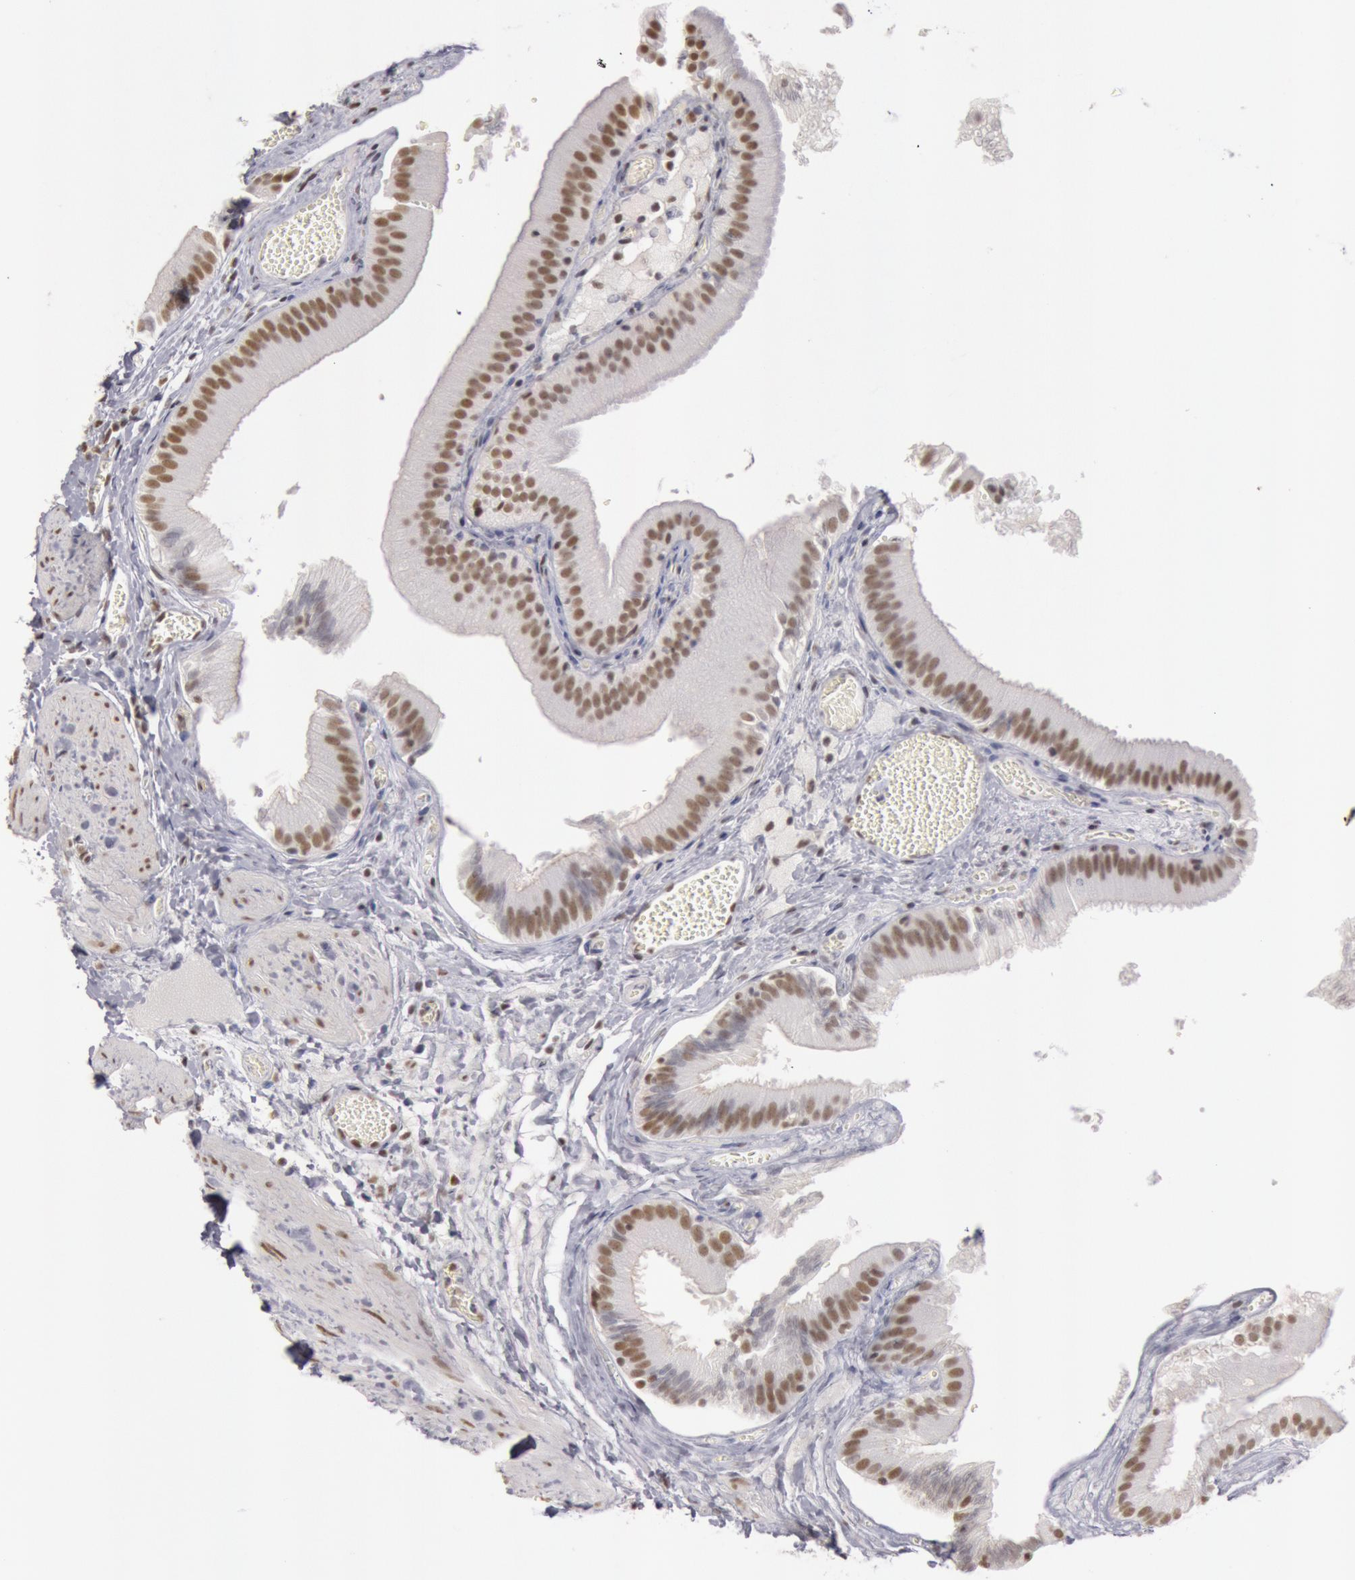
{"staining": {"intensity": "moderate", "quantity": ">75%", "location": "nuclear"}, "tissue": "gallbladder", "cell_type": "Glandular cells", "image_type": "normal", "snomed": [{"axis": "morphology", "description": "Normal tissue, NOS"}, {"axis": "topography", "description": "Gallbladder"}], "caption": "The histopathology image shows immunohistochemical staining of benign gallbladder. There is moderate nuclear expression is seen in about >75% of glandular cells. (brown staining indicates protein expression, while blue staining denotes nuclei).", "gene": "ESS2", "patient": {"sex": "female", "age": 24}}